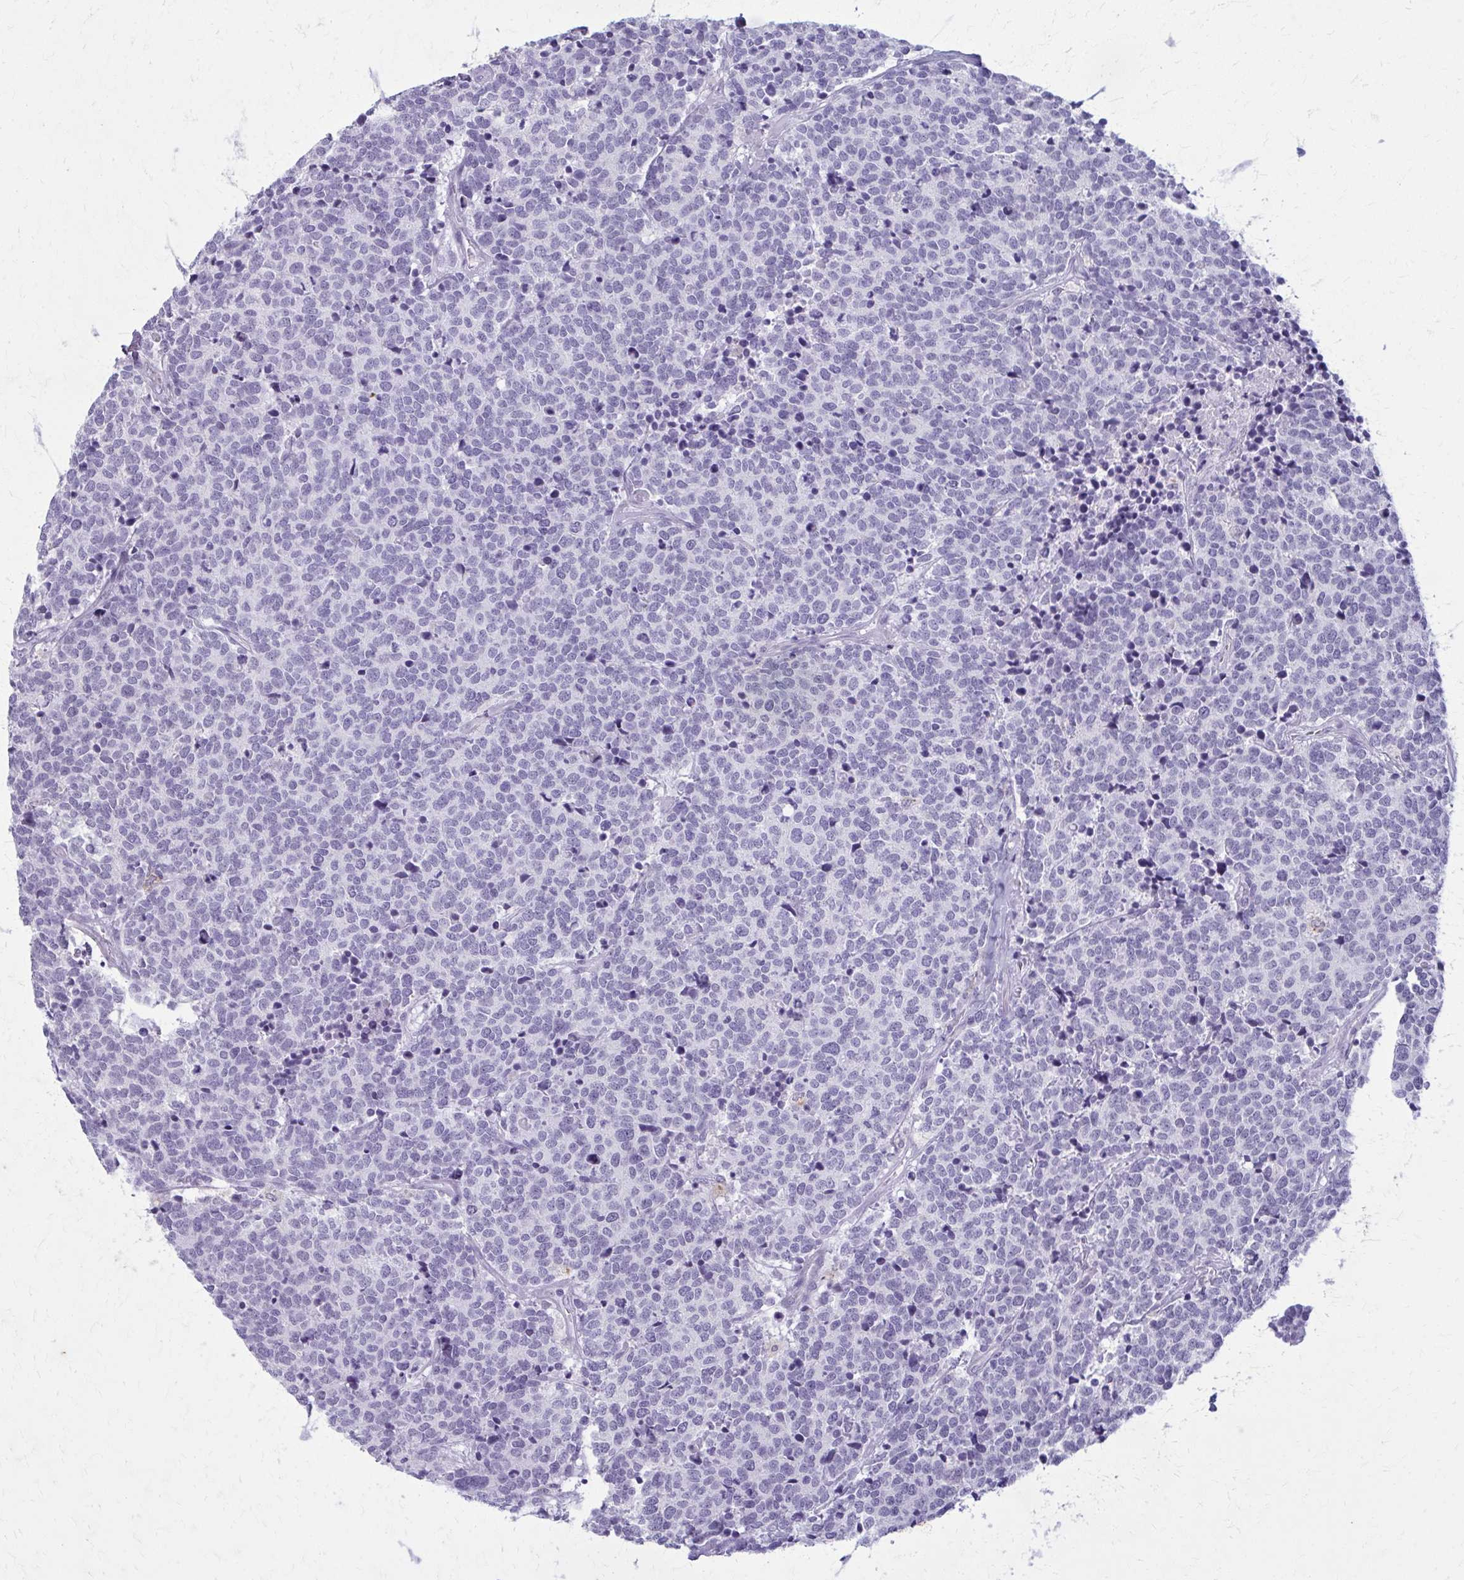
{"staining": {"intensity": "negative", "quantity": "none", "location": "none"}, "tissue": "carcinoid", "cell_type": "Tumor cells", "image_type": "cancer", "snomed": [{"axis": "morphology", "description": "Carcinoid, malignant, NOS"}, {"axis": "topography", "description": "Skin"}], "caption": "A histopathology image of human carcinoid is negative for staining in tumor cells.", "gene": "CARD9", "patient": {"sex": "female", "age": 79}}